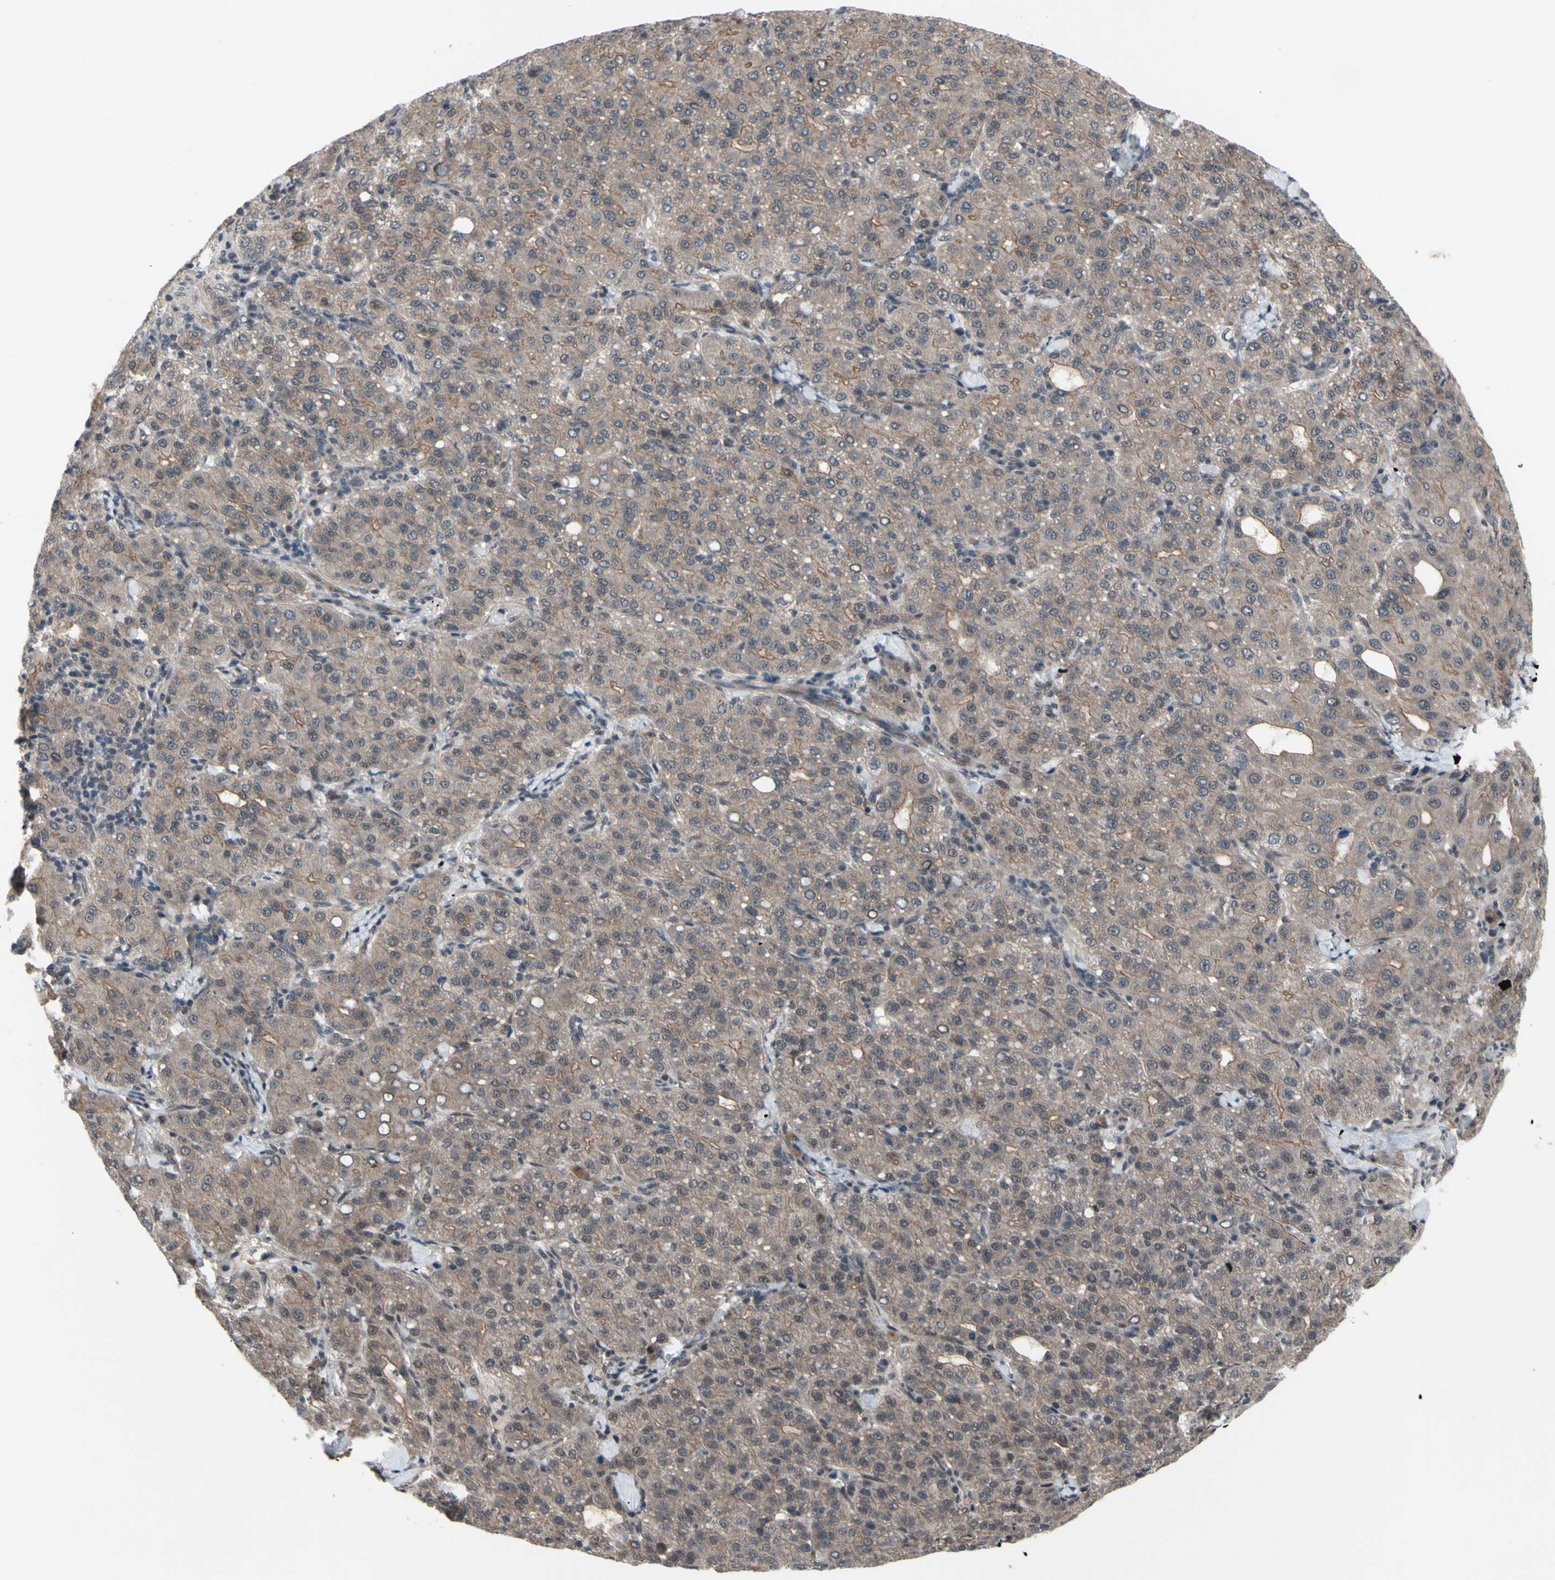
{"staining": {"intensity": "weak", "quantity": ">75%", "location": "cytoplasmic/membranous"}, "tissue": "liver cancer", "cell_type": "Tumor cells", "image_type": "cancer", "snomed": [{"axis": "morphology", "description": "Carcinoma, Hepatocellular, NOS"}, {"axis": "topography", "description": "Liver"}], "caption": "Brown immunohistochemical staining in human hepatocellular carcinoma (liver) demonstrates weak cytoplasmic/membranous positivity in about >75% of tumor cells. (brown staining indicates protein expression, while blue staining denotes nuclei).", "gene": "TRDMT1", "patient": {"sex": "male", "age": 65}}